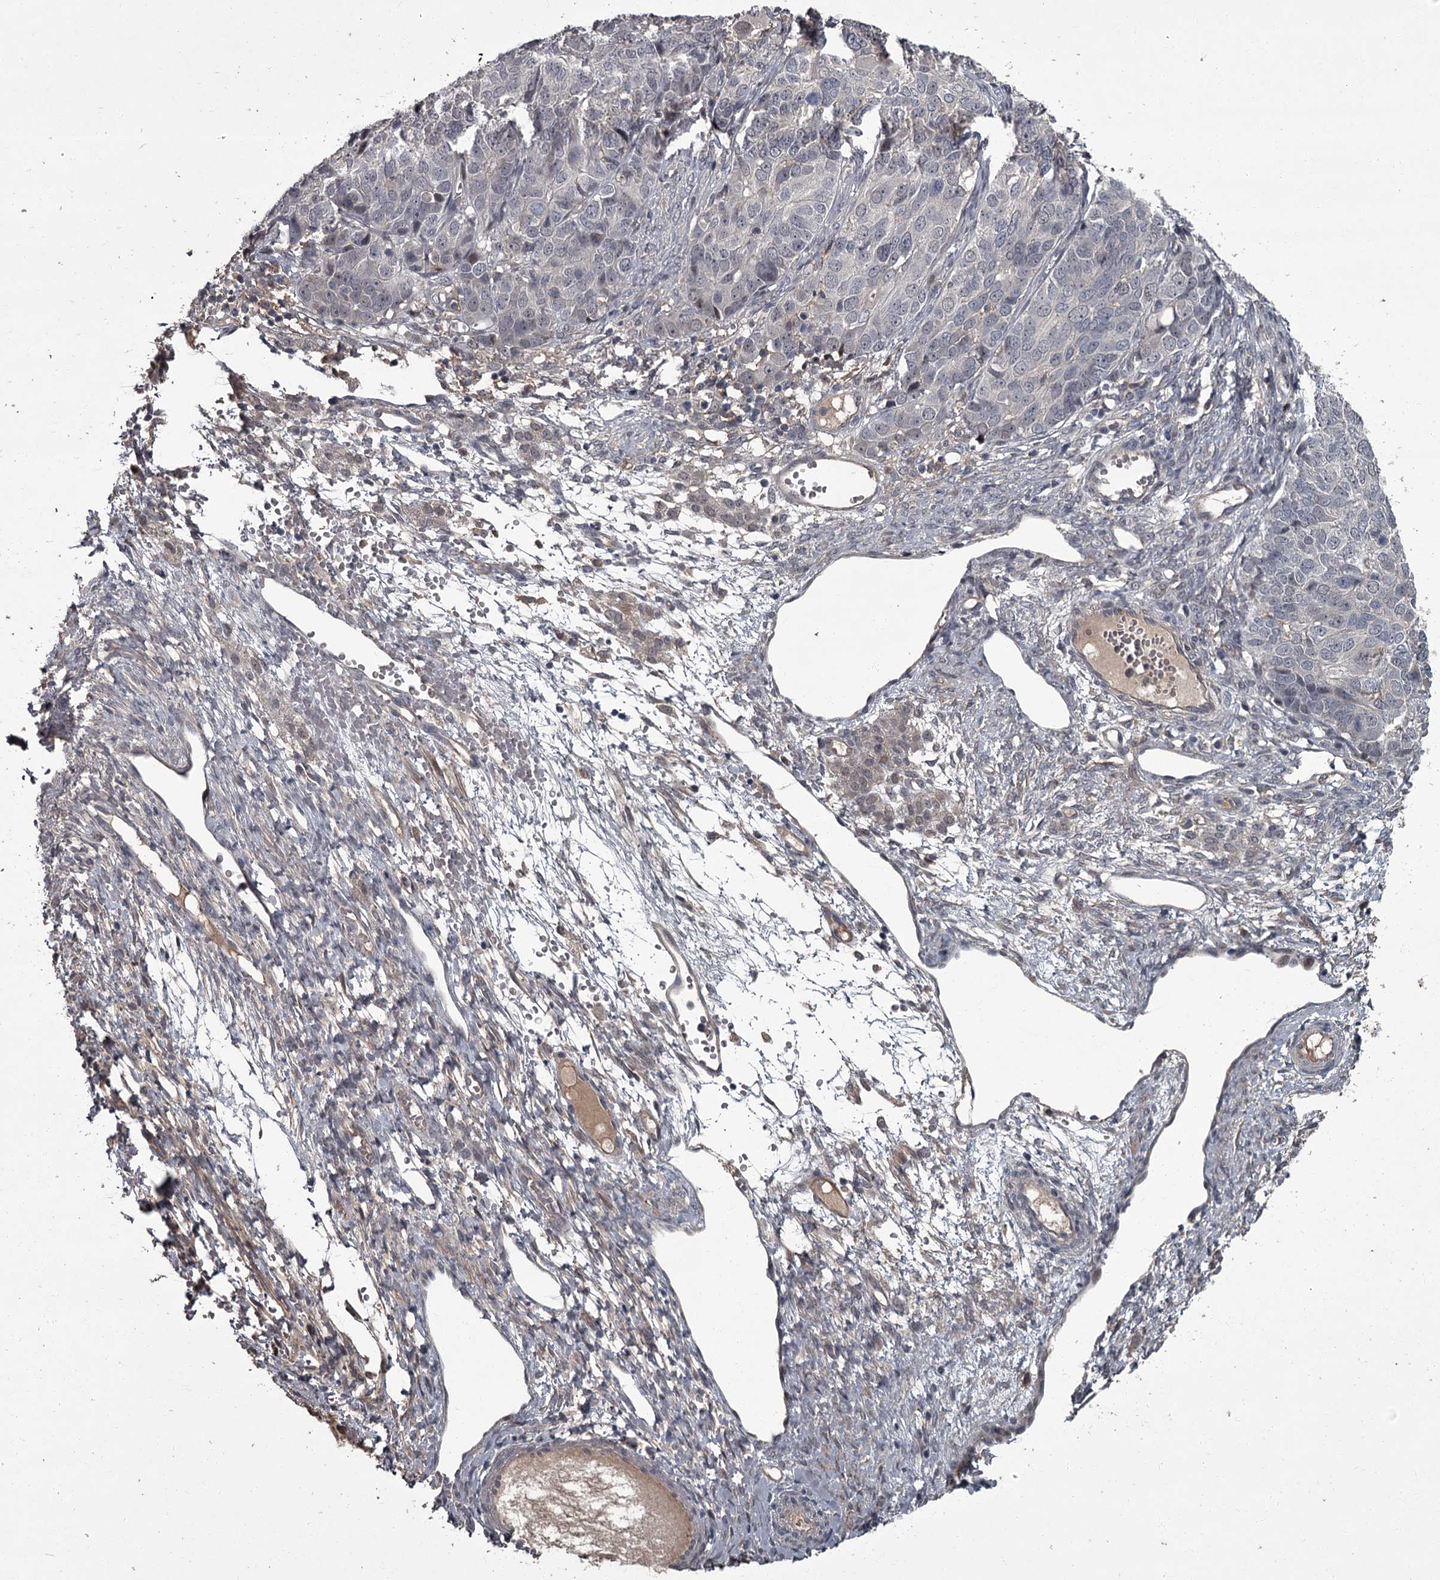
{"staining": {"intensity": "negative", "quantity": "none", "location": "none"}, "tissue": "ovarian cancer", "cell_type": "Tumor cells", "image_type": "cancer", "snomed": [{"axis": "morphology", "description": "Carcinoma, endometroid"}, {"axis": "topography", "description": "Ovary"}], "caption": "Immunohistochemistry (IHC) of ovarian endometroid carcinoma shows no positivity in tumor cells.", "gene": "FLVCR2", "patient": {"sex": "female", "age": 51}}